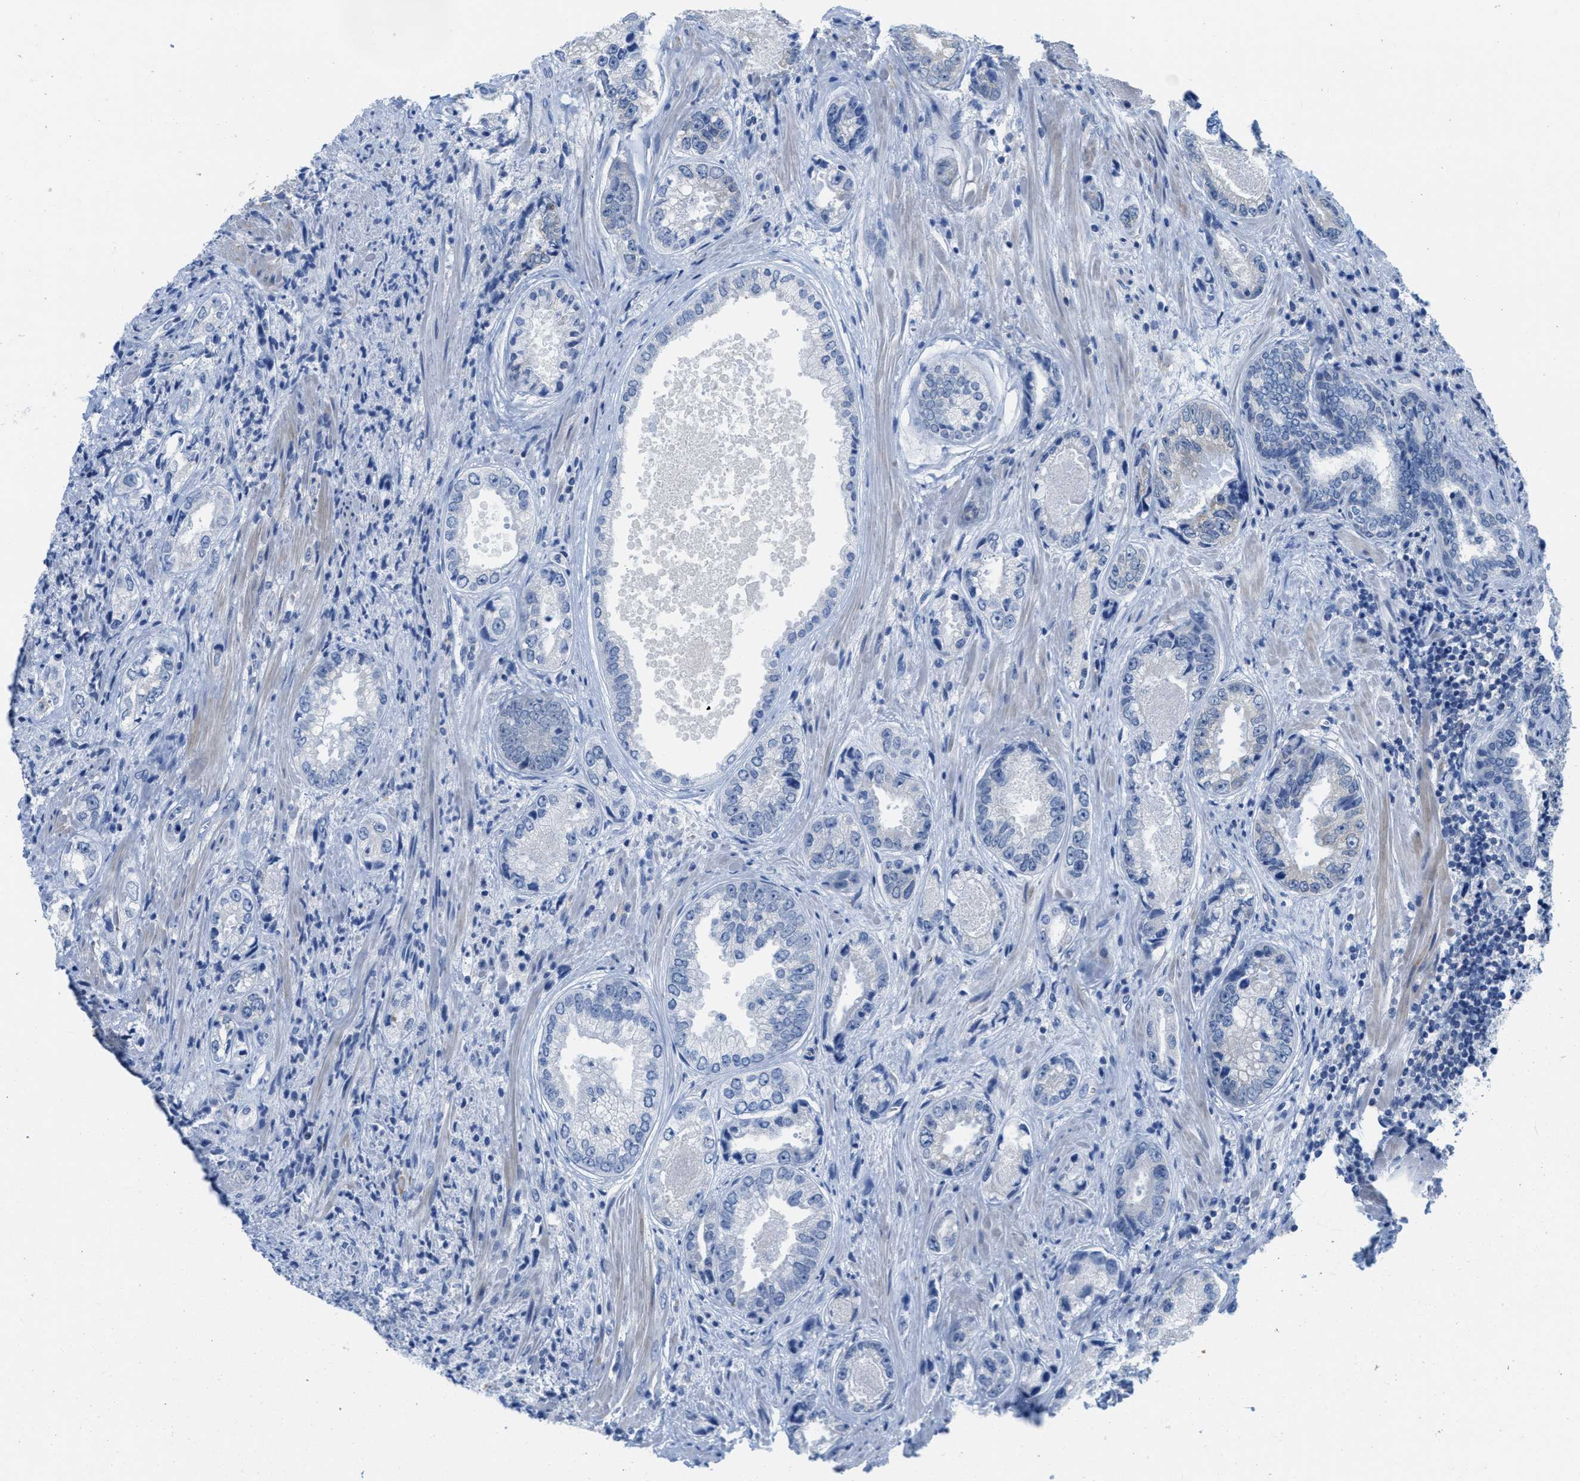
{"staining": {"intensity": "negative", "quantity": "none", "location": "none"}, "tissue": "prostate cancer", "cell_type": "Tumor cells", "image_type": "cancer", "snomed": [{"axis": "morphology", "description": "Adenocarcinoma, High grade"}, {"axis": "topography", "description": "Prostate"}], "caption": "Tumor cells show no significant protein expression in prostate cancer (high-grade adenocarcinoma).", "gene": "PTDSS1", "patient": {"sex": "male", "age": 61}}